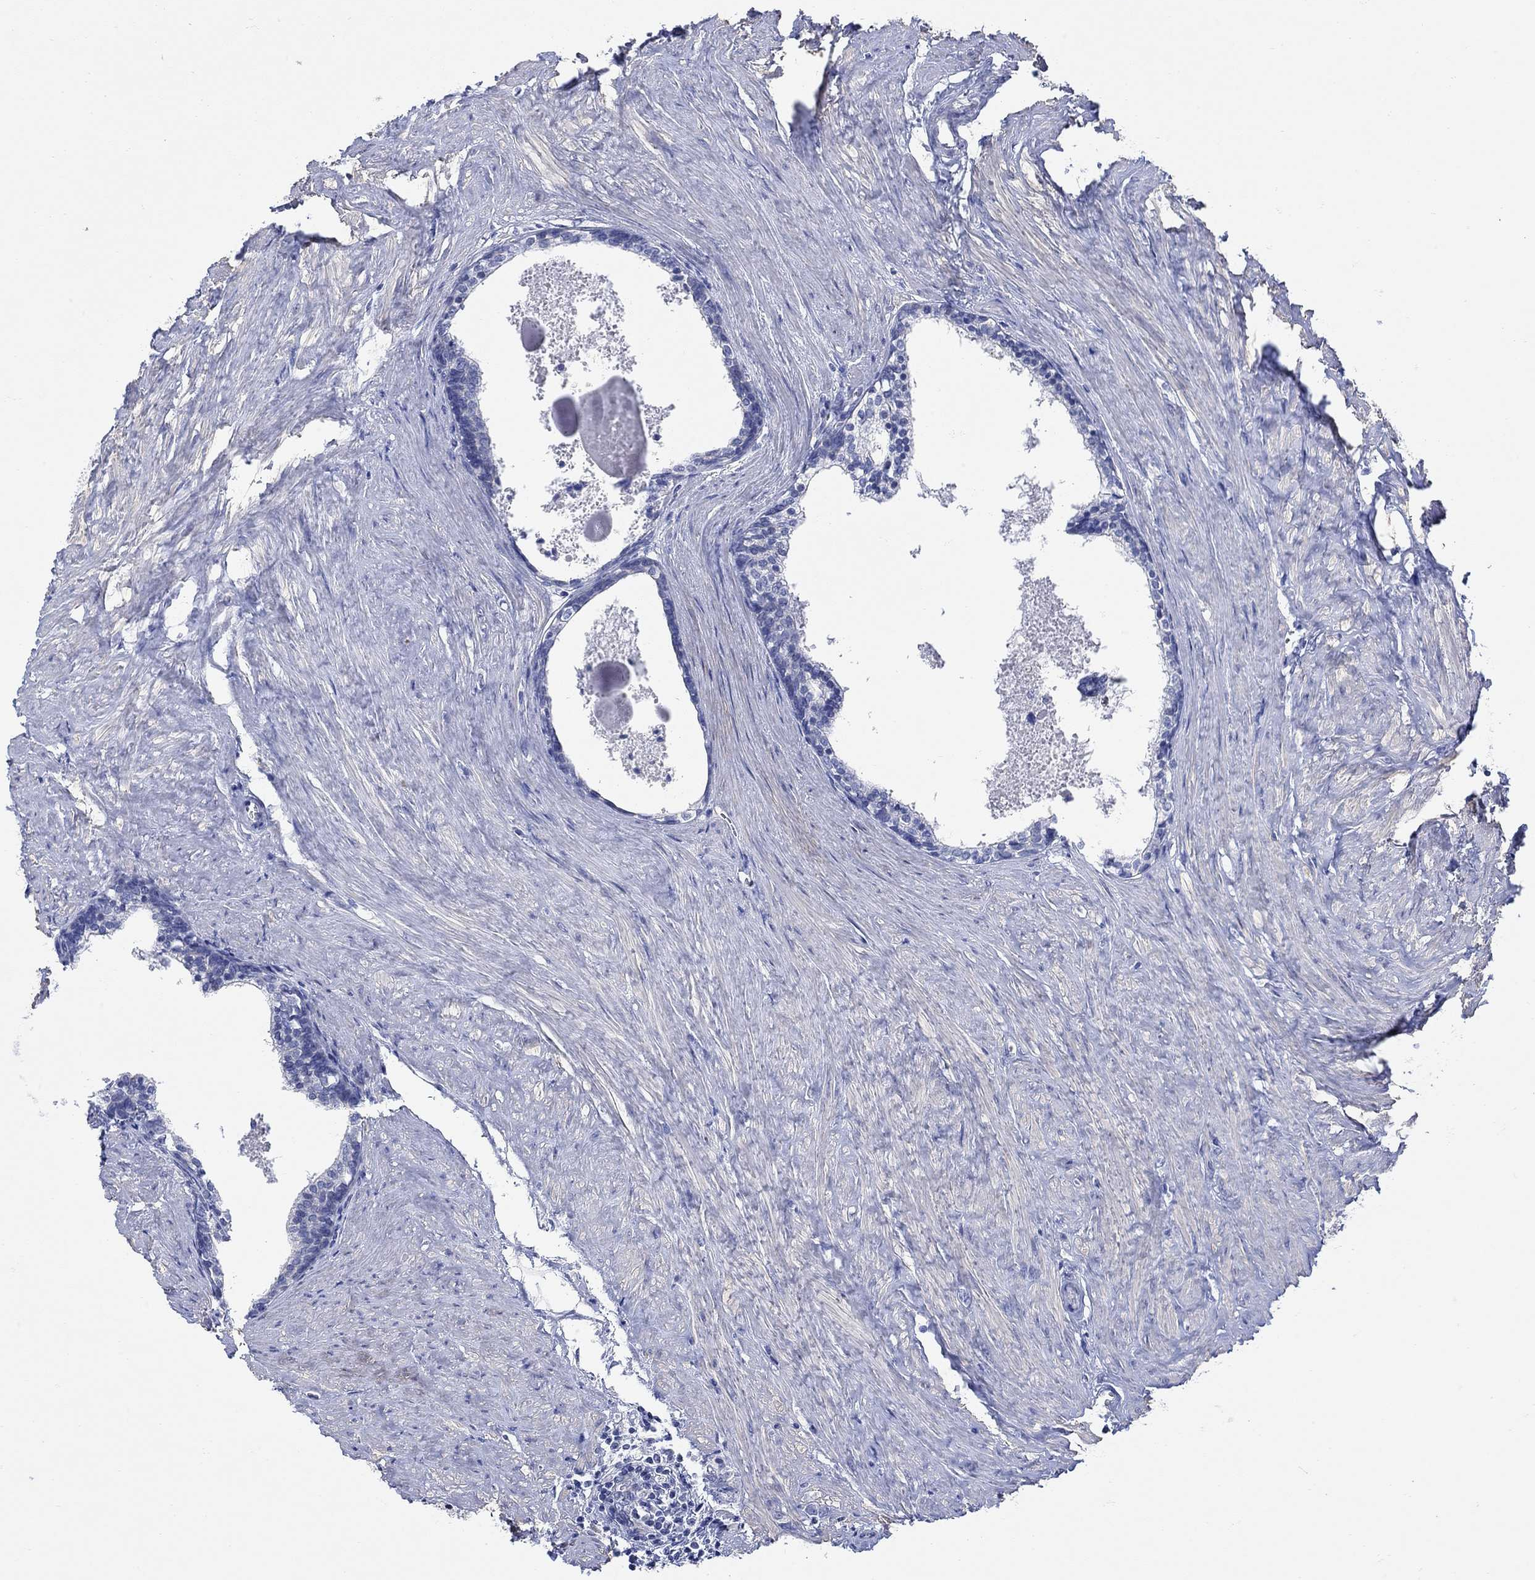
{"staining": {"intensity": "negative", "quantity": "none", "location": "none"}, "tissue": "prostate cancer", "cell_type": "Tumor cells", "image_type": "cancer", "snomed": [{"axis": "morphology", "description": "Adenocarcinoma, NOS"}, {"axis": "topography", "description": "Prostate and seminal vesicle, NOS"}], "caption": "A micrograph of human prostate cancer (adenocarcinoma) is negative for staining in tumor cells.", "gene": "KRT222", "patient": {"sex": "male", "age": 63}}